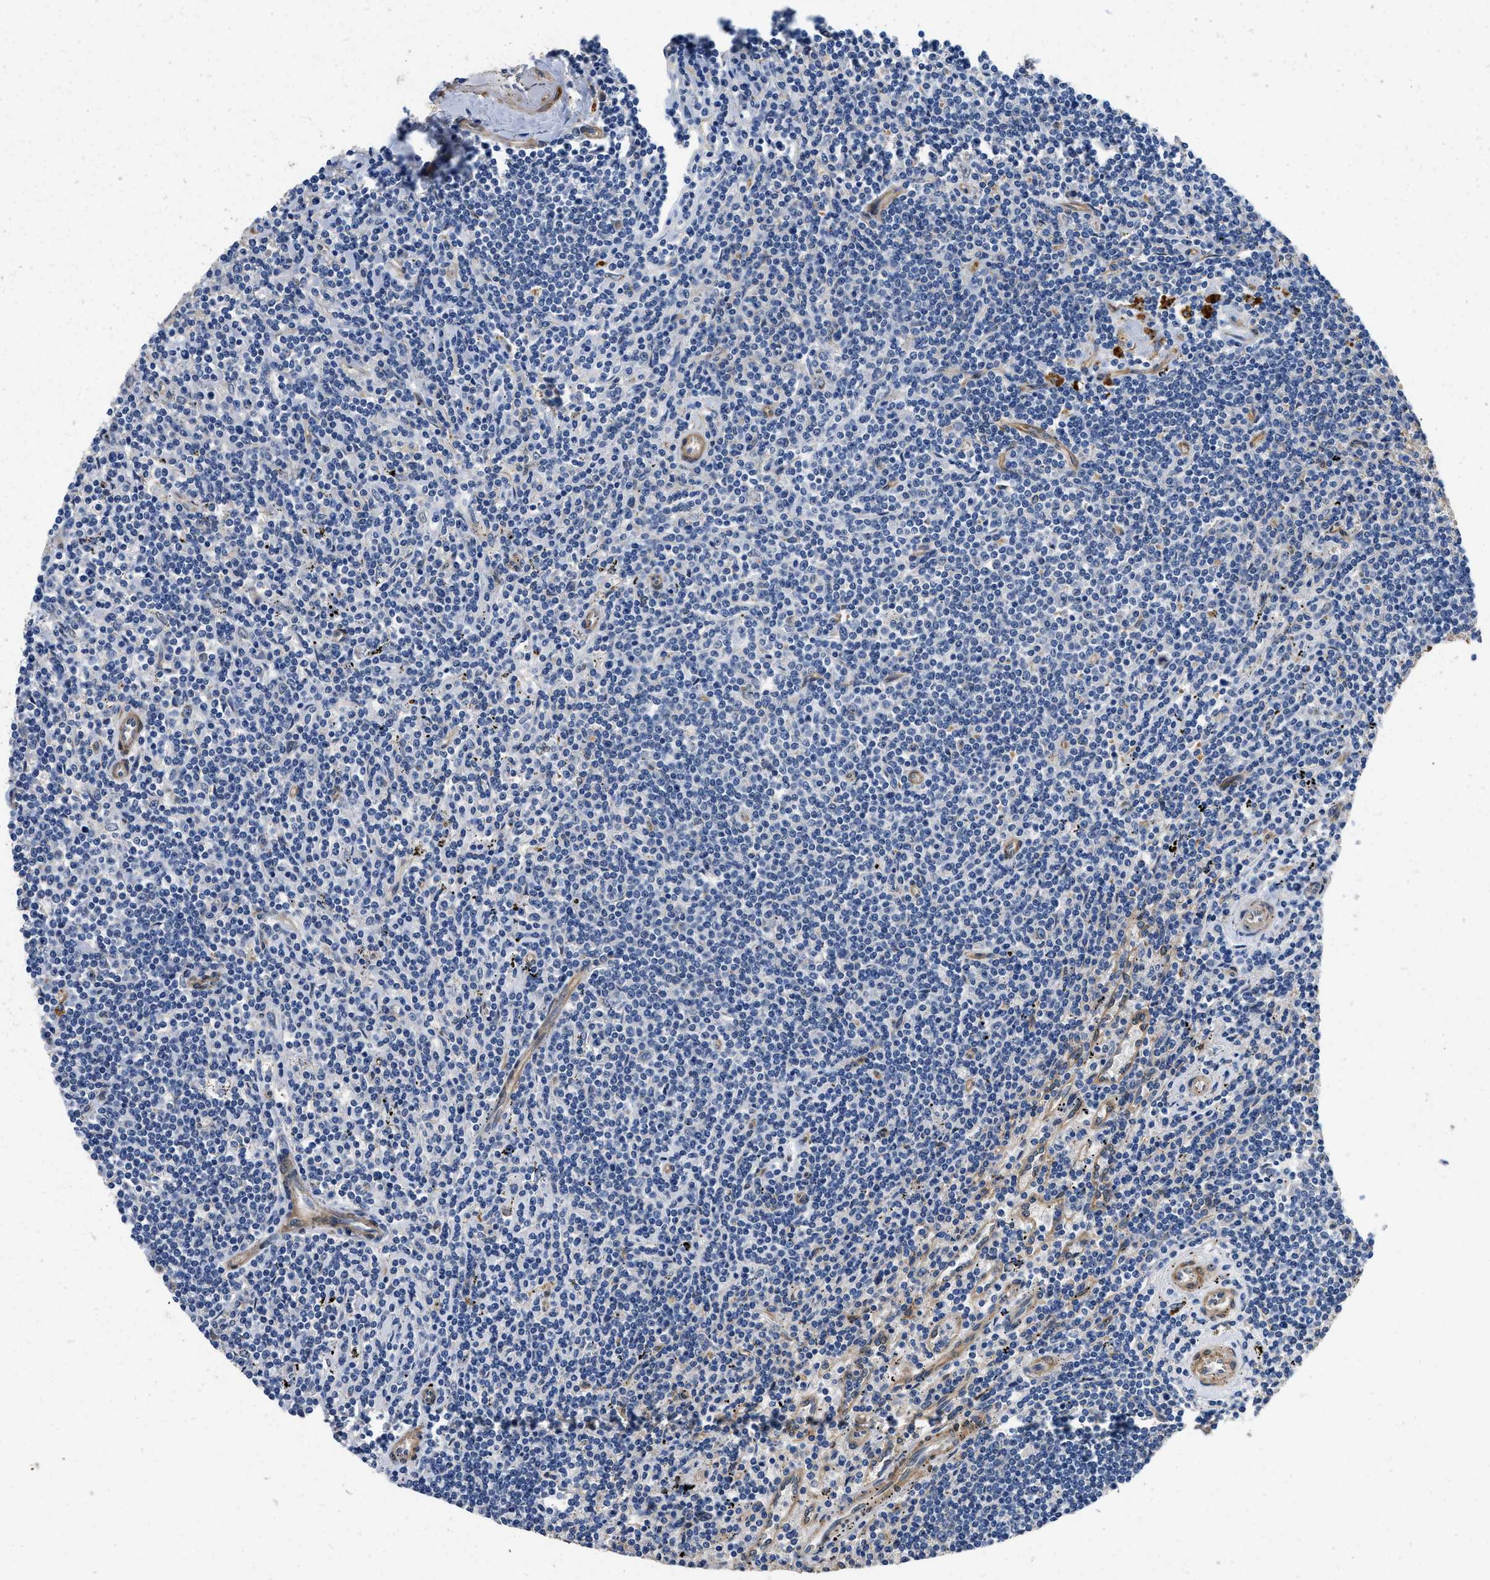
{"staining": {"intensity": "negative", "quantity": "none", "location": "none"}, "tissue": "lymphoma", "cell_type": "Tumor cells", "image_type": "cancer", "snomed": [{"axis": "morphology", "description": "Malignant lymphoma, non-Hodgkin's type, Low grade"}, {"axis": "topography", "description": "Spleen"}], "caption": "High power microscopy micrograph of an immunohistochemistry micrograph of malignant lymphoma, non-Hodgkin's type (low-grade), revealing no significant staining in tumor cells.", "gene": "RAPH1", "patient": {"sex": "male", "age": 76}}